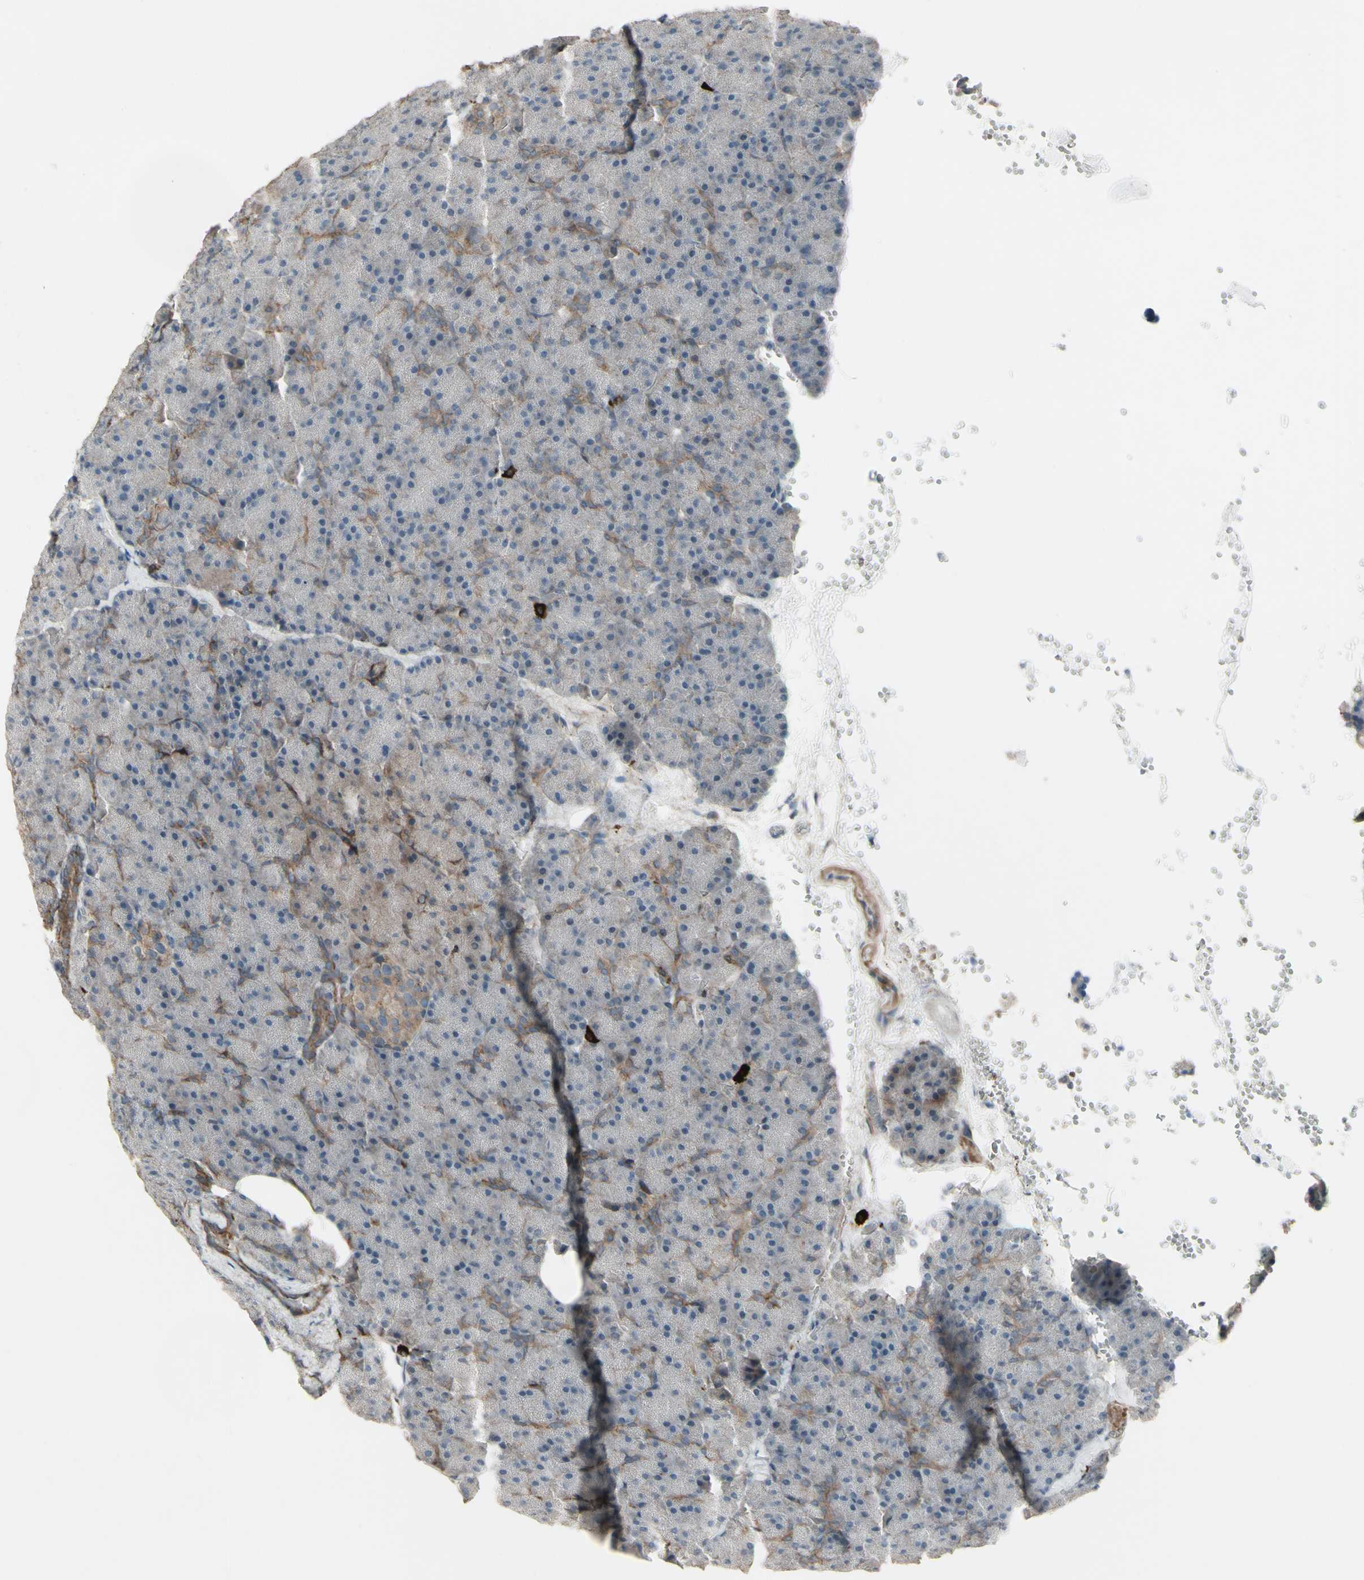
{"staining": {"intensity": "moderate", "quantity": "<25%", "location": "cytoplasmic/membranous"}, "tissue": "pancreas", "cell_type": "Exocrine glandular cells", "image_type": "normal", "snomed": [{"axis": "morphology", "description": "Normal tissue, NOS"}, {"axis": "topography", "description": "Pancreas"}], "caption": "DAB (3,3'-diaminobenzidine) immunohistochemical staining of normal human pancreas reveals moderate cytoplasmic/membranous protein positivity in about <25% of exocrine glandular cells.", "gene": "GRAMD1B", "patient": {"sex": "female", "age": 35}}